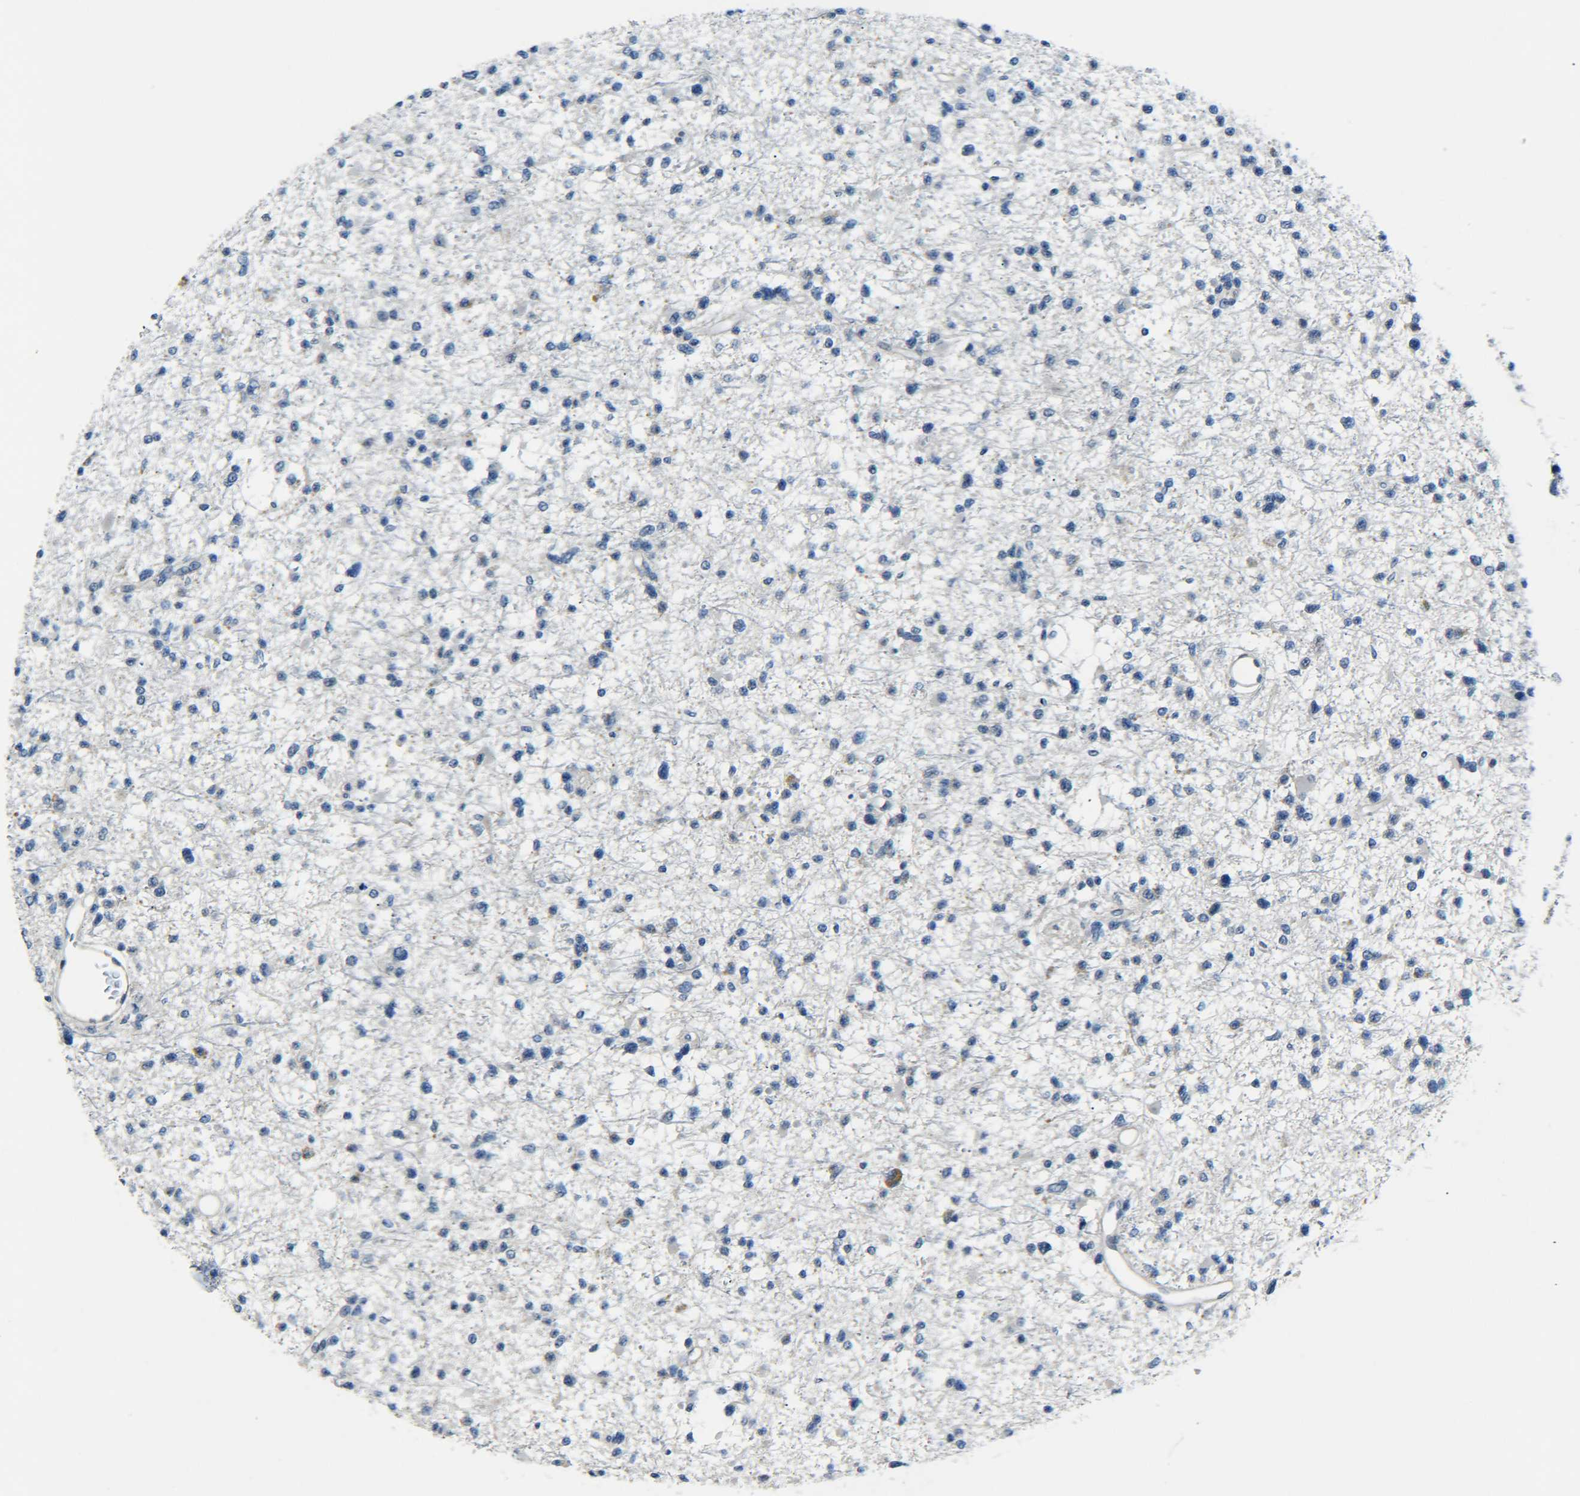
{"staining": {"intensity": "negative", "quantity": "none", "location": "none"}, "tissue": "glioma", "cell_type": "Tumor cells", "image_type": "cancer", "snomed": [{"axis": "morphology", "description": "Glioma, malignant, Low grade"}, {"axis": "topography", "description": "Brain"}], "caption": "Immunohistochemistry of glioma exhibits no staining in tumor cells. (Immunohistochemistry, brightfield microscopy, high magnification).", "gene": "MEIS1", "patient": {"sex": "female", "age": 22}}